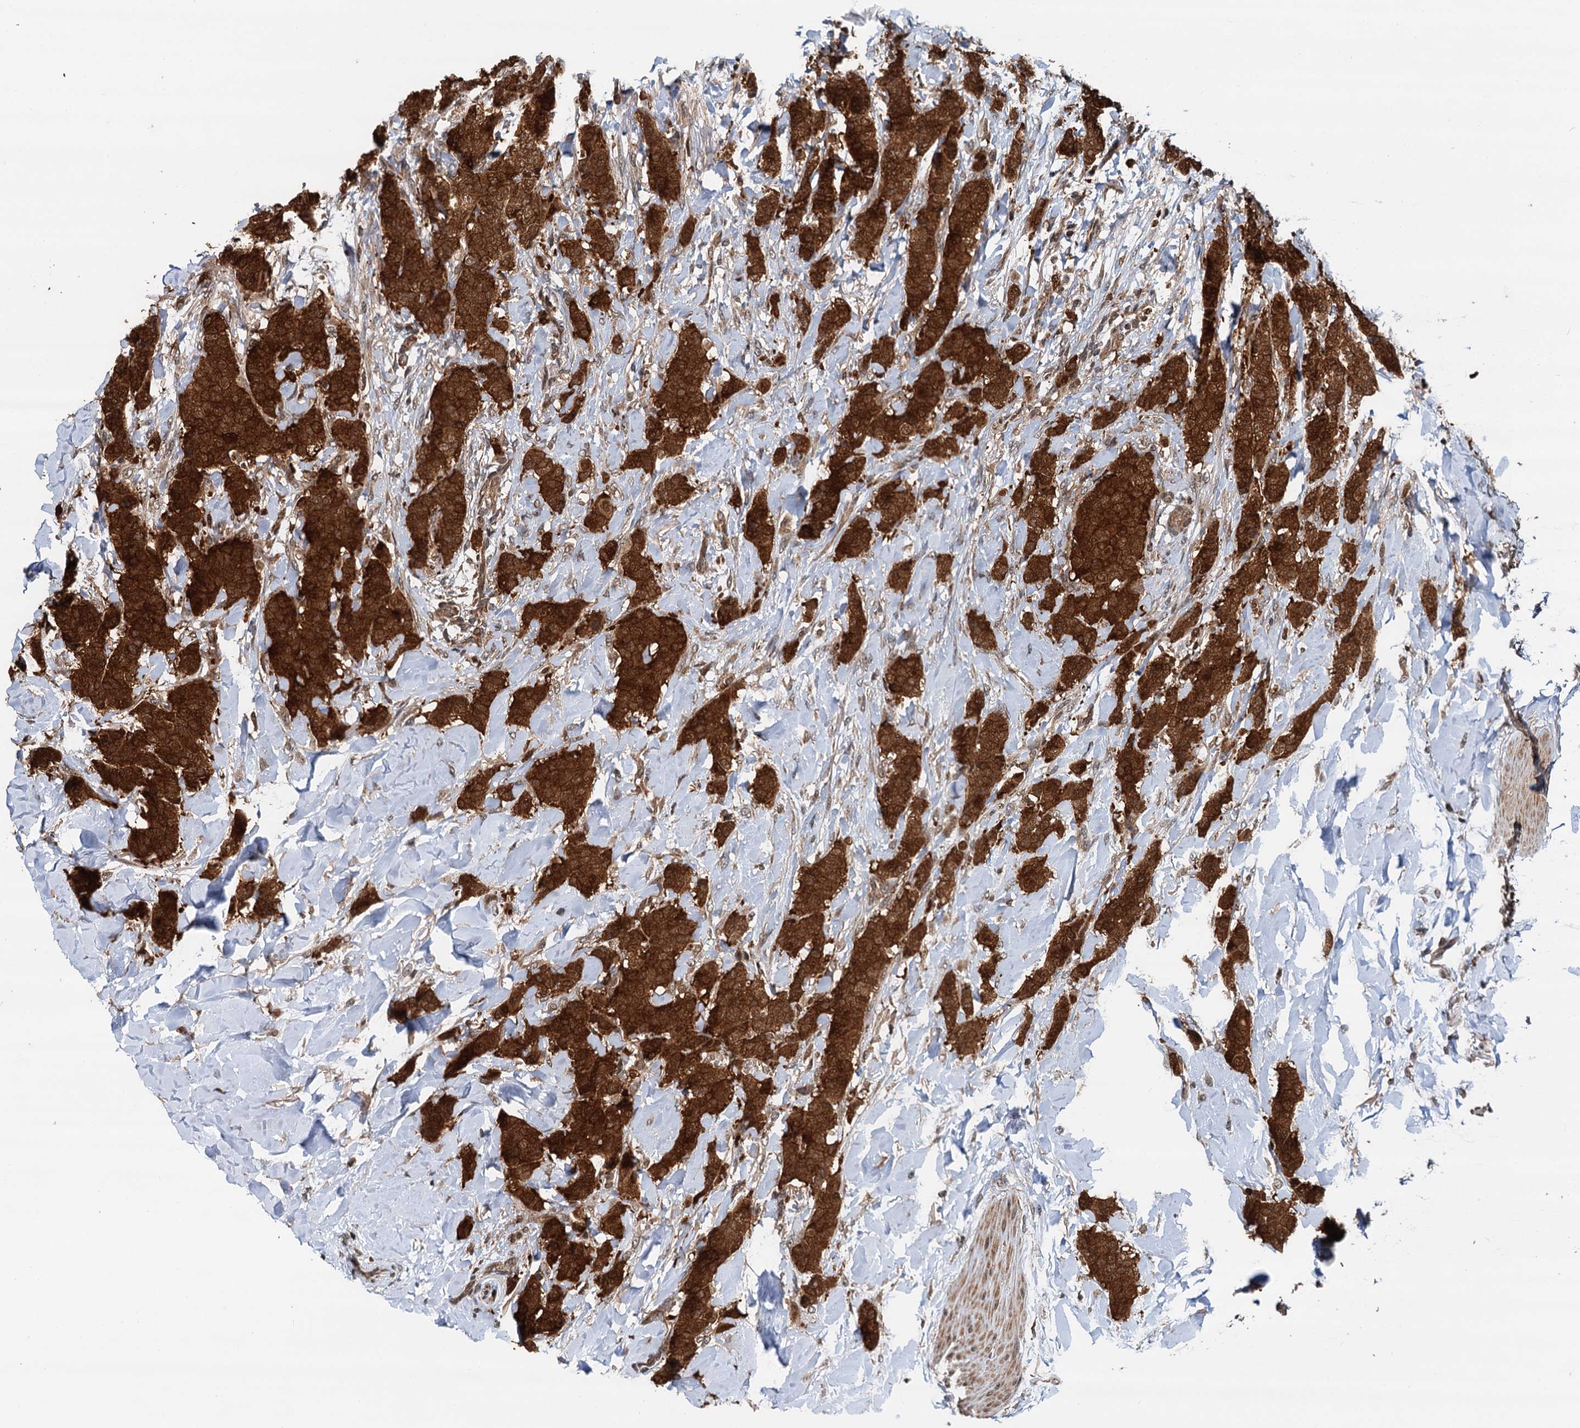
{"staining": {"intensity": "strong", "quantity": ">75%", "location": "cytoplasmic/membranous"}, "tissue": "breast cancer", "cell_type": "Tumor cells", "image_type": "cancer", "snomed": [{"axis": "morphology", "description": "Duct carcinoma"}, {"axis": "topography", "description": "Breast"}], "caption": "Immunohistochemical staining of human invasive ductal carcinoma (breast) exhibits high levels of strong cytoplasmic/membranous staining in about >75% of tumor cells.", "gene": "STUB1", "patient": {"sex": "female", "age": 40}}